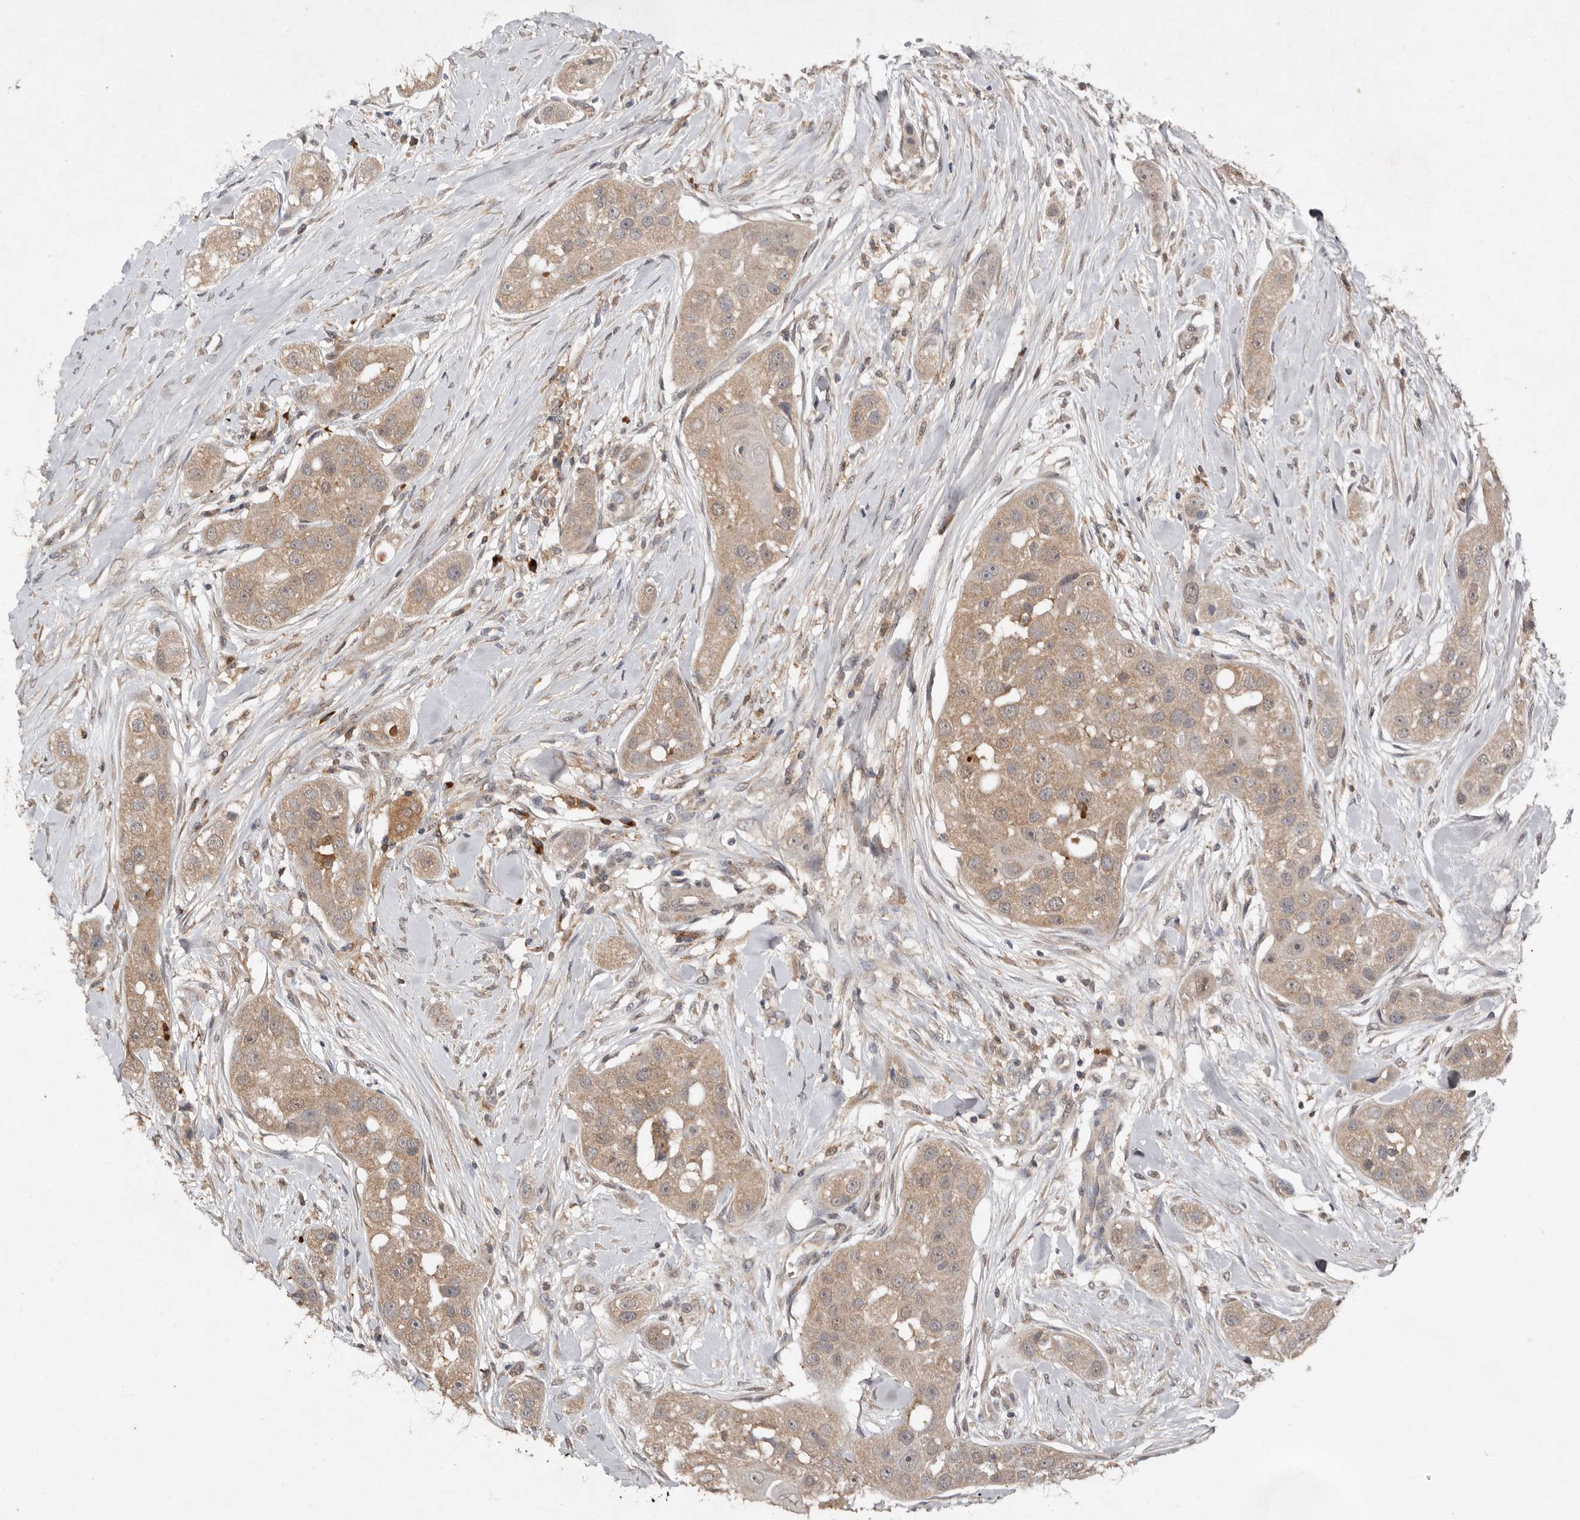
{"staining": {"intensity": "weak", "quantity": ">75%", "location": "cytoplasmic/membranous"}, "tissue": "head and neck cancer", "cell_type": "Tumor cells", "image_type": "cancer", "snomed": [{"axis": "morphology", "description": "Normal tissue, NOS"}, {"axis": "morphology", "description": "Squamous cell carcinoma, NOS"}, {"axis": "topography", "description": "Skeletal muscle"}, {"axis": "topography", "description": "Head-Neck"}], "caption": "Human head and neck cancer stained with a protein marker shows weak staining in tumor cells.", "gene": "EDEM1", "patient": {"sex": "male", "age": 51}}